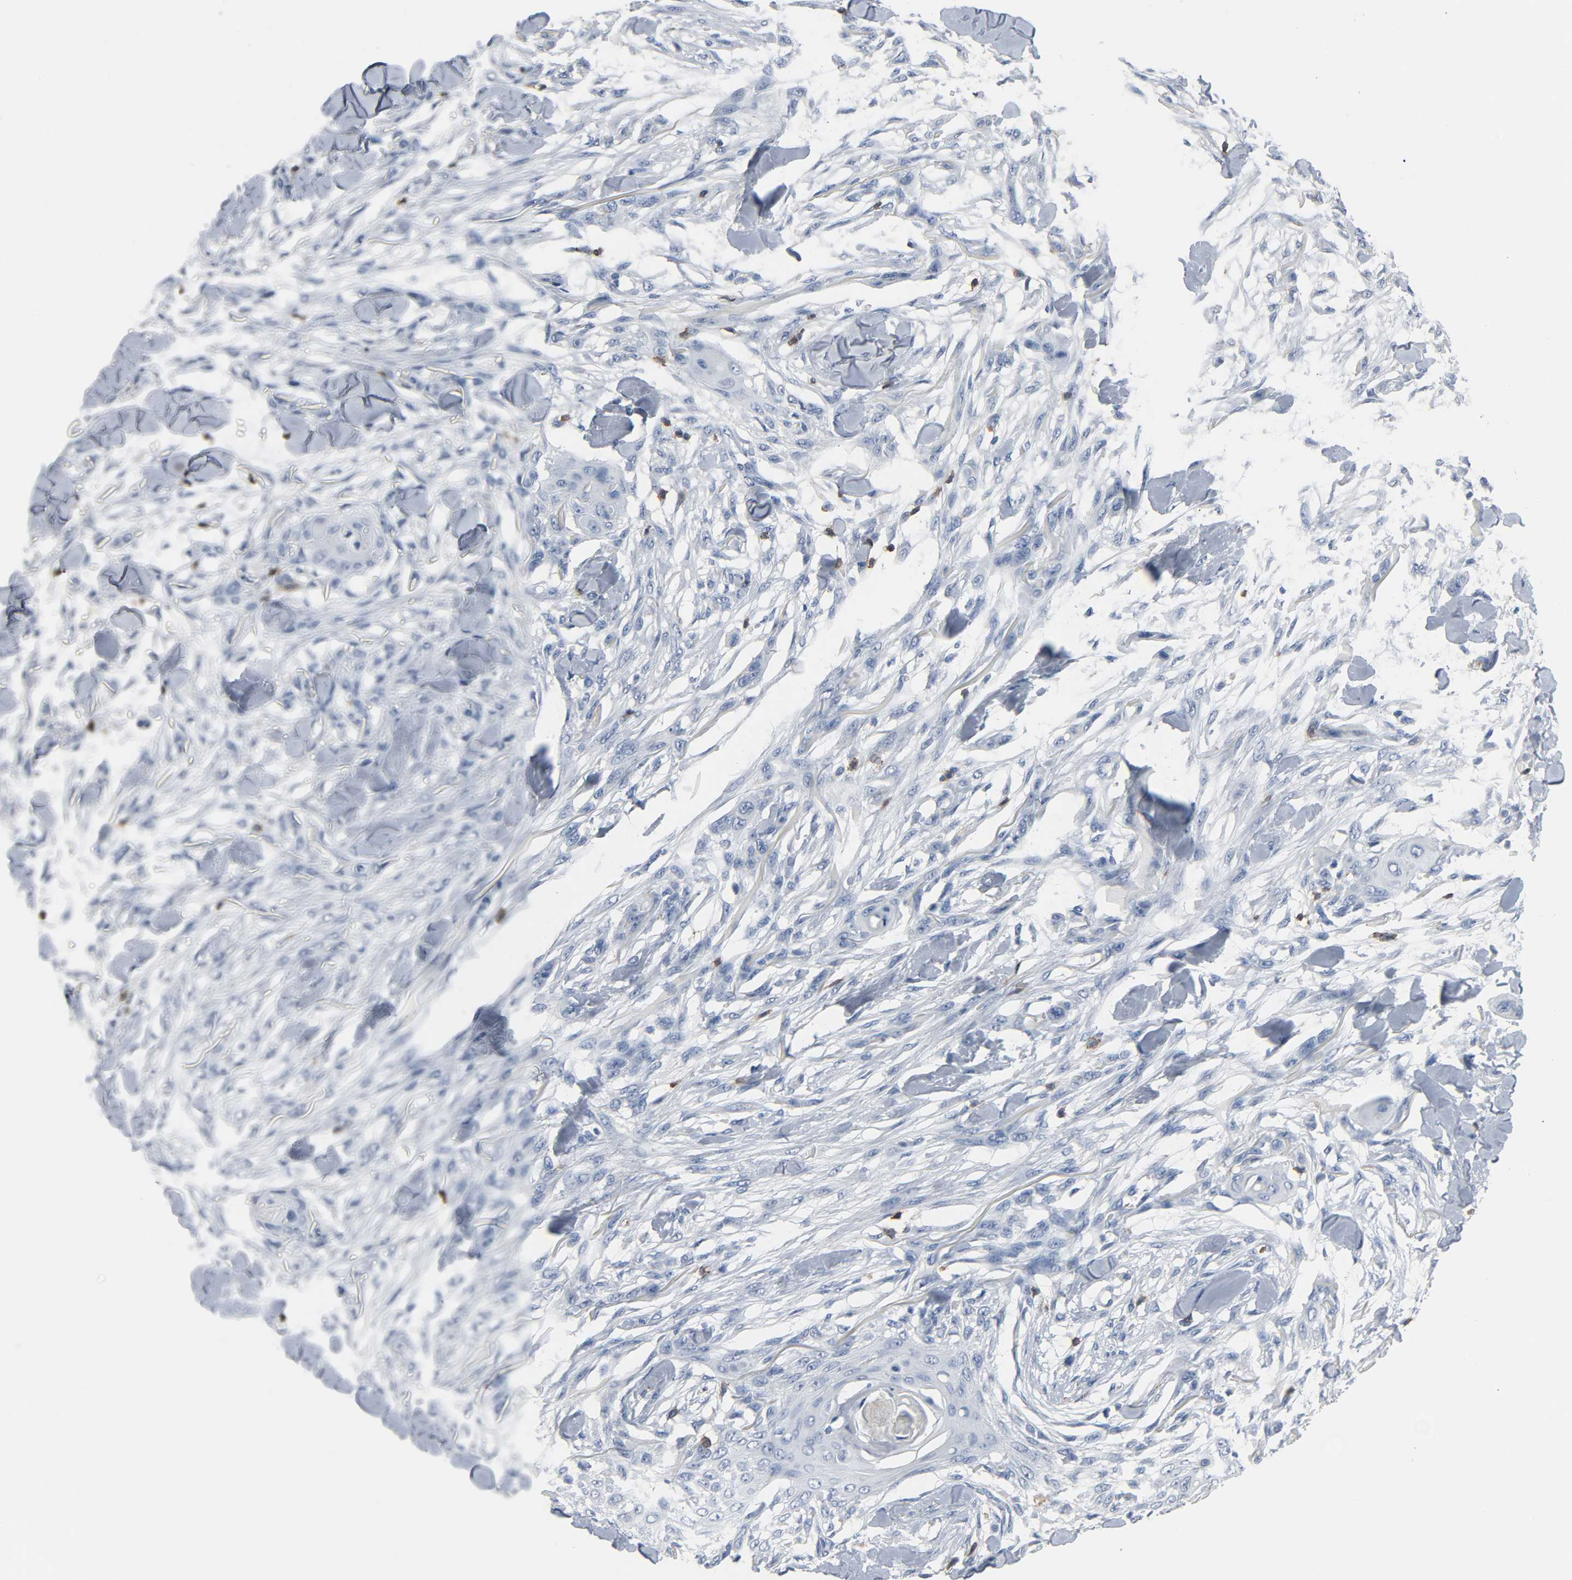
{"staining": {"intensity": "negative", "quantity": "none", "location": "none"}, "tissue": "skin cancer", "cell_type": "Tumor cells", "image_type": "cancer", "snomed": [{"axis": "morphology", "description": "Normal tissue, NOS"}, {"axis": "morphology", "description": "Squamous cell carcinoma, NOS"}, {"axis": "topography", "description": "Skin"}], "caption": "A photomicrograph of human squamous cell carcinoma (skin) is negative for staining in tumor cells. (DAB IHC visualized using brightfield microscopy, high magnification).", "gene": "LCK", "patient": {"sex": "female", "age": 59}}